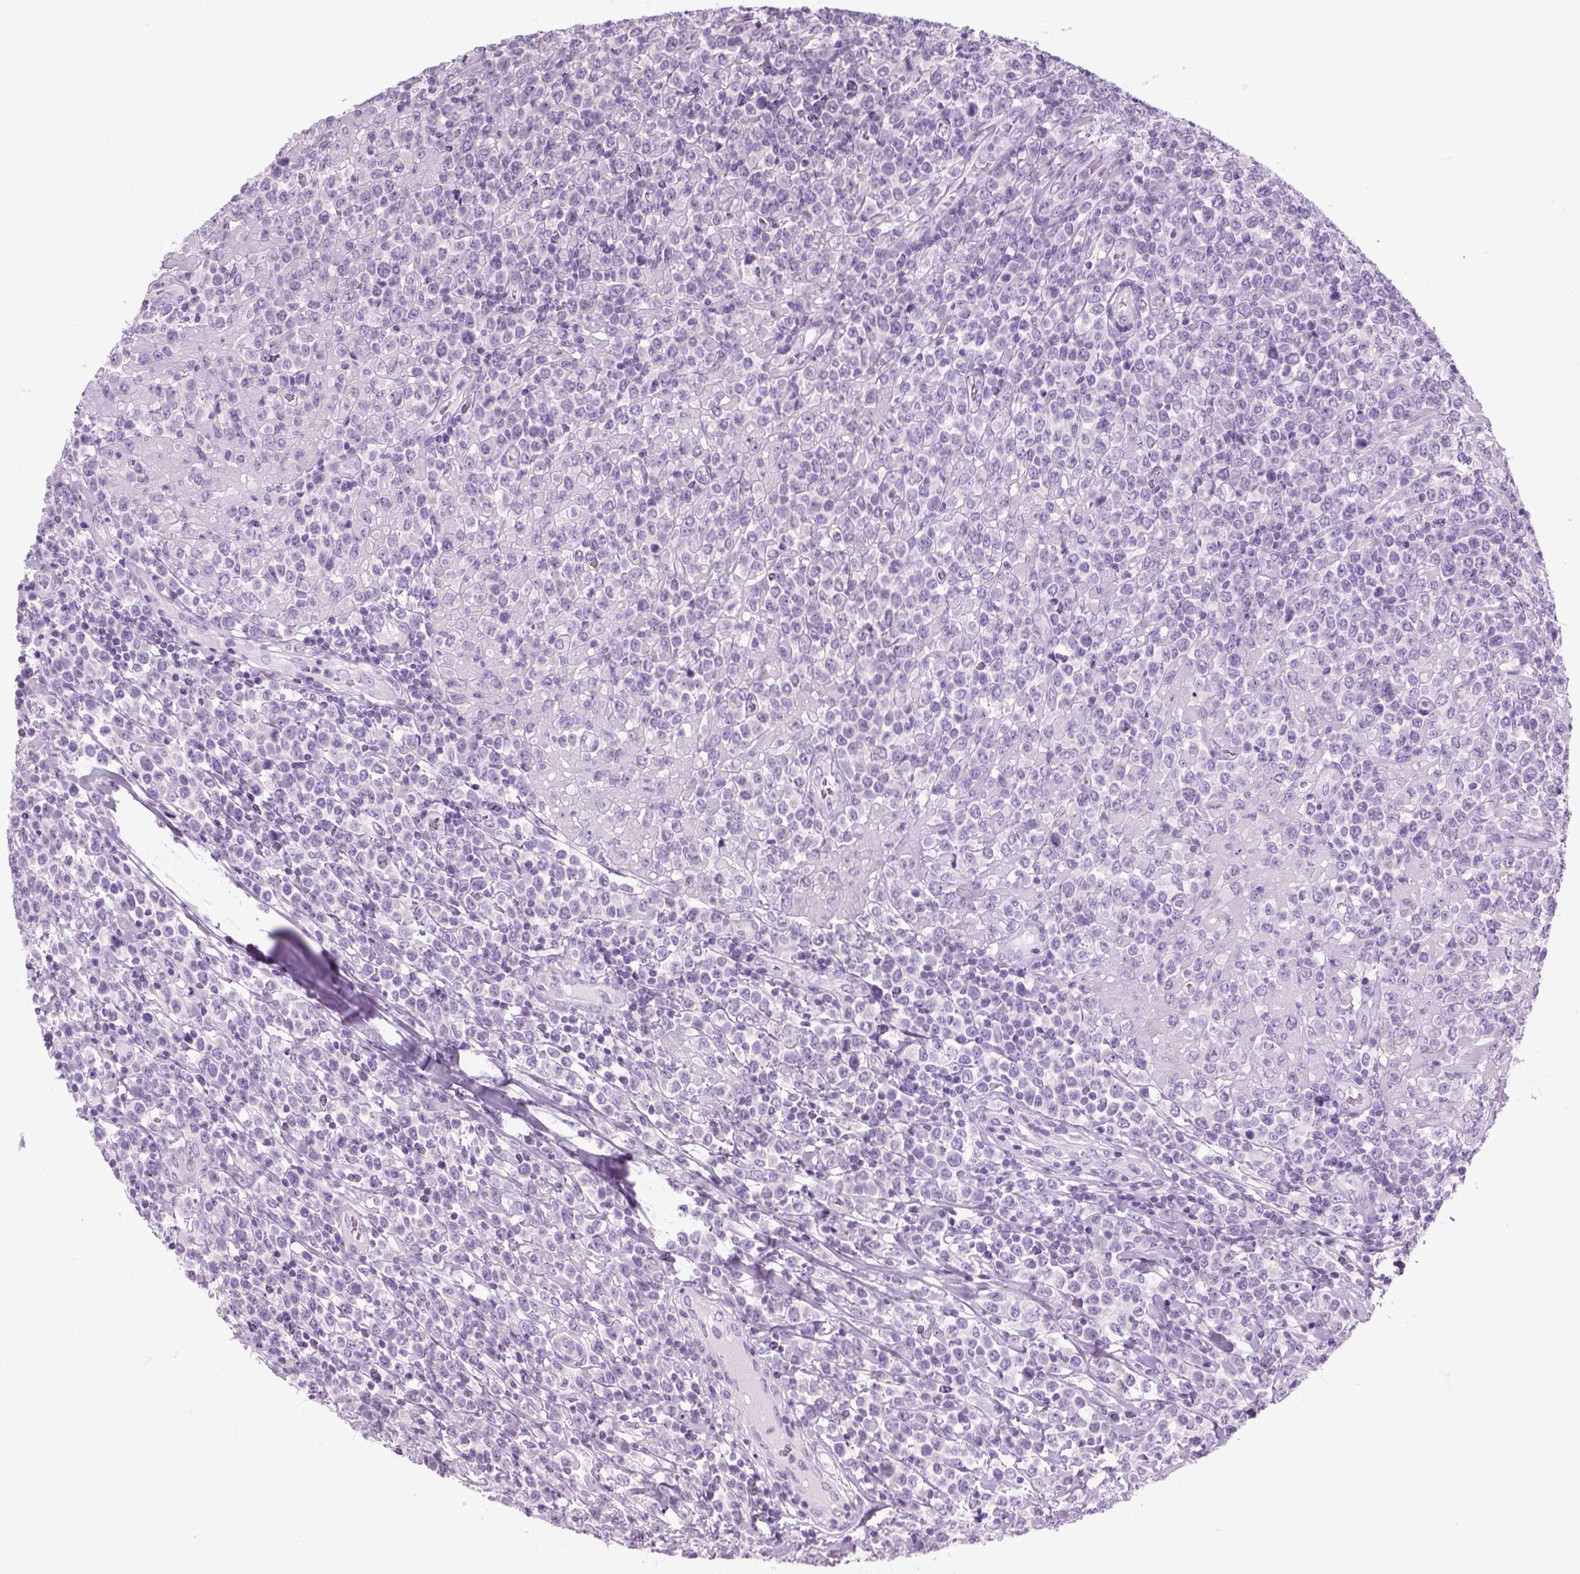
{"staining": {"intensity": "negative", "quantity": "none", "location": "none"}, "tissue": "lymphoma", "cell_type": "Tumor cells", "image_type": "cancer", "snomed": [{"axis": "morphology", "description": "Malignant lymphoma, non-Hodgkin's type, High grade"}, {"axis": "topography", "description": "Soft tissue"}], "caption": "Immunohistochemistry (IHC) micrograph of human lymphoma stained for a protein (brown), which reveals no staining in tumor cells. The staining is performed using DAB (3,3'-diaminobenzidine) brown chromogen with nuclei counter-stained in using hematoxylin.", "gene": "SLC12A5", "patient": {"sex": "female", "age": 56}}